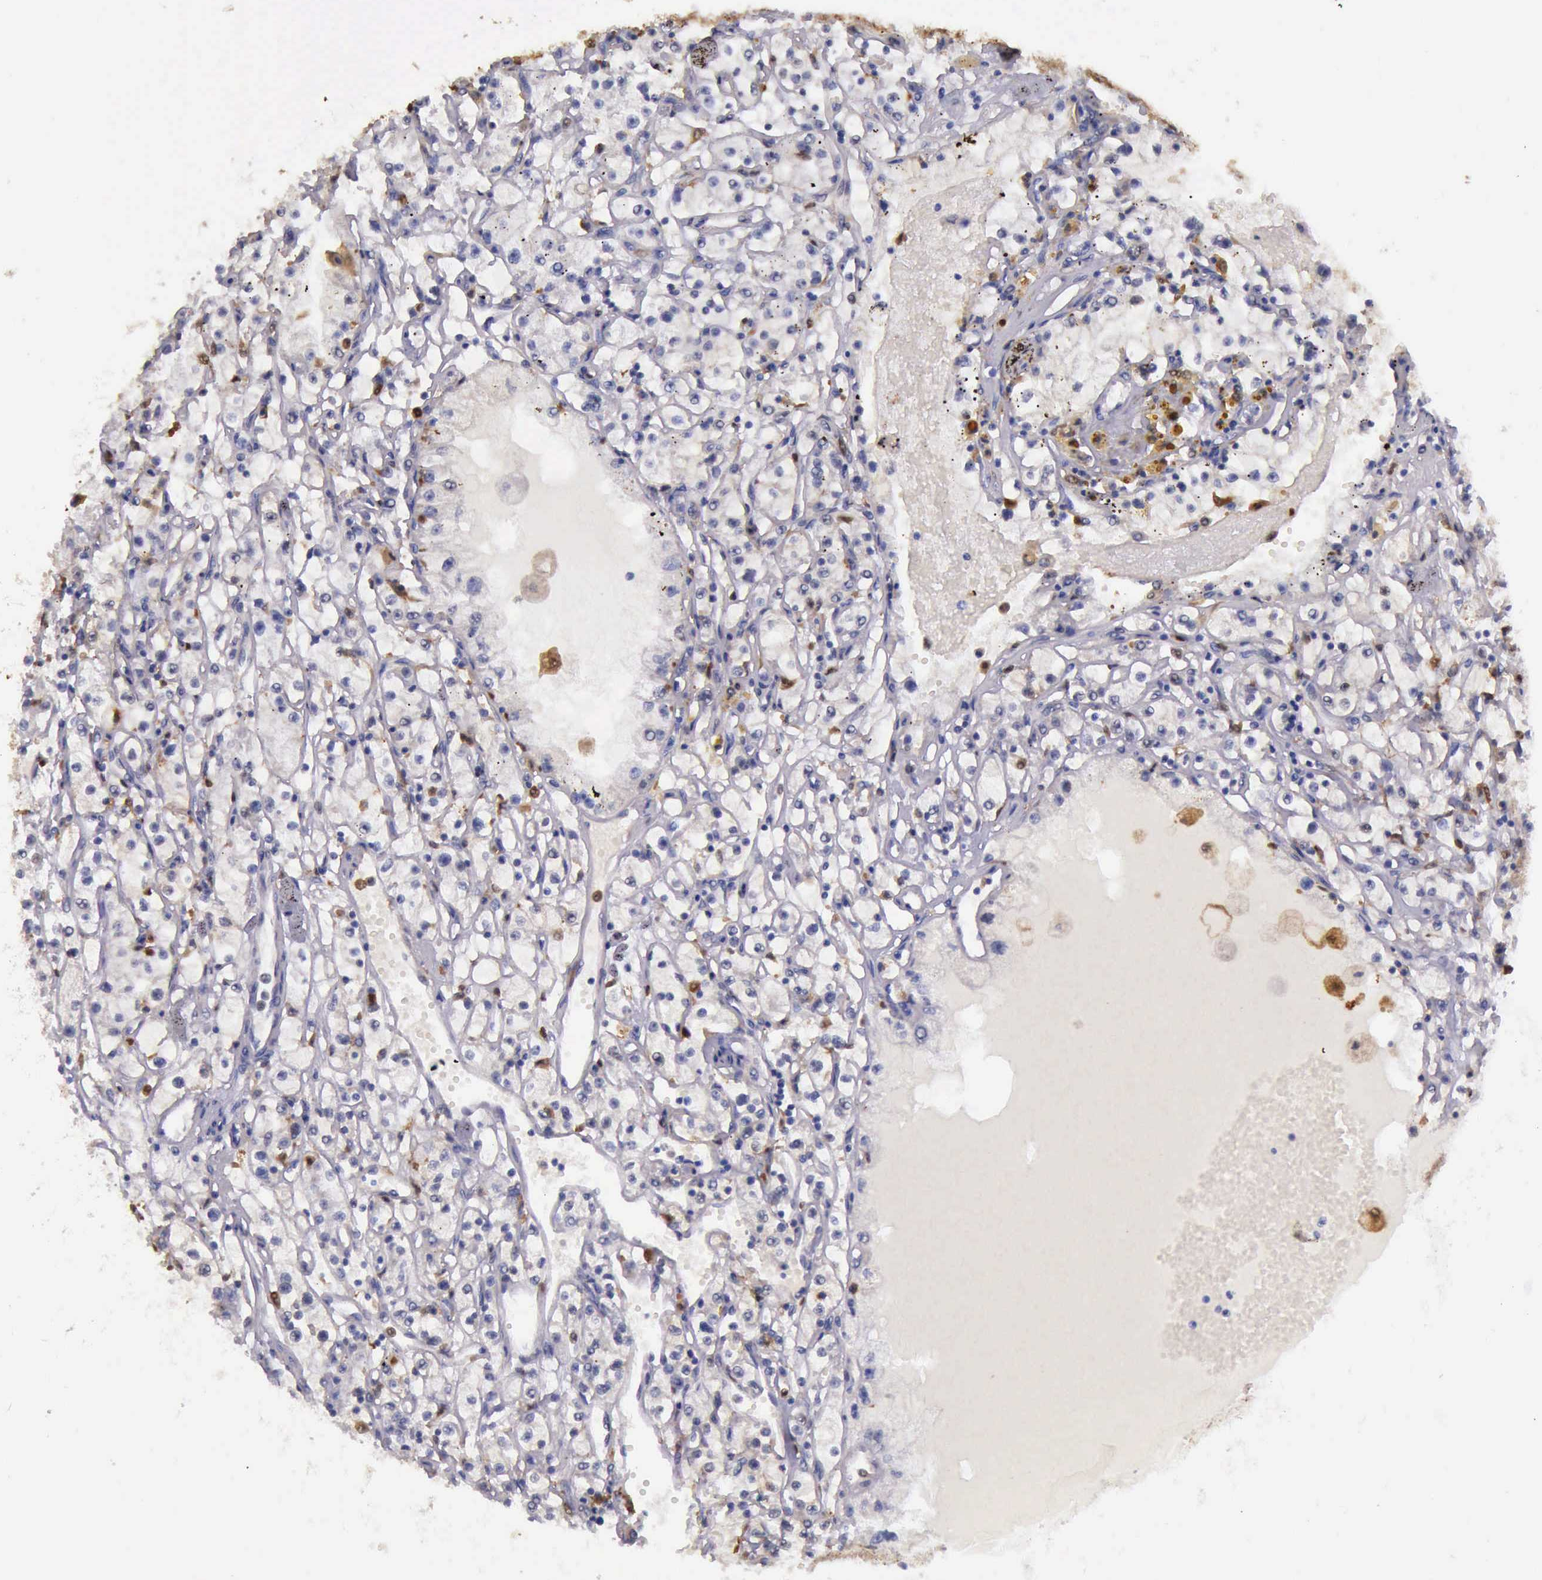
{"staining": {"intensity": "weak", "quantity": "<25%", "location": "cytoplasmic/membranous,nuclear"}, "tissue": "renal cancer", "cell_type": "Tumor cells", "image_type": "cancer", "snomed": [{"axis": "morphology", "description": "Adenocarcinoma, NOS"}, {"axis": "topography", "description": "Kidney"}], "caption": "Photomicrograph shows no significant protein staining in tumor cells of renal cancer (adenocarcinoma).", "gene": "TYMP", "patient": {"sex": "male", "age": 56}}